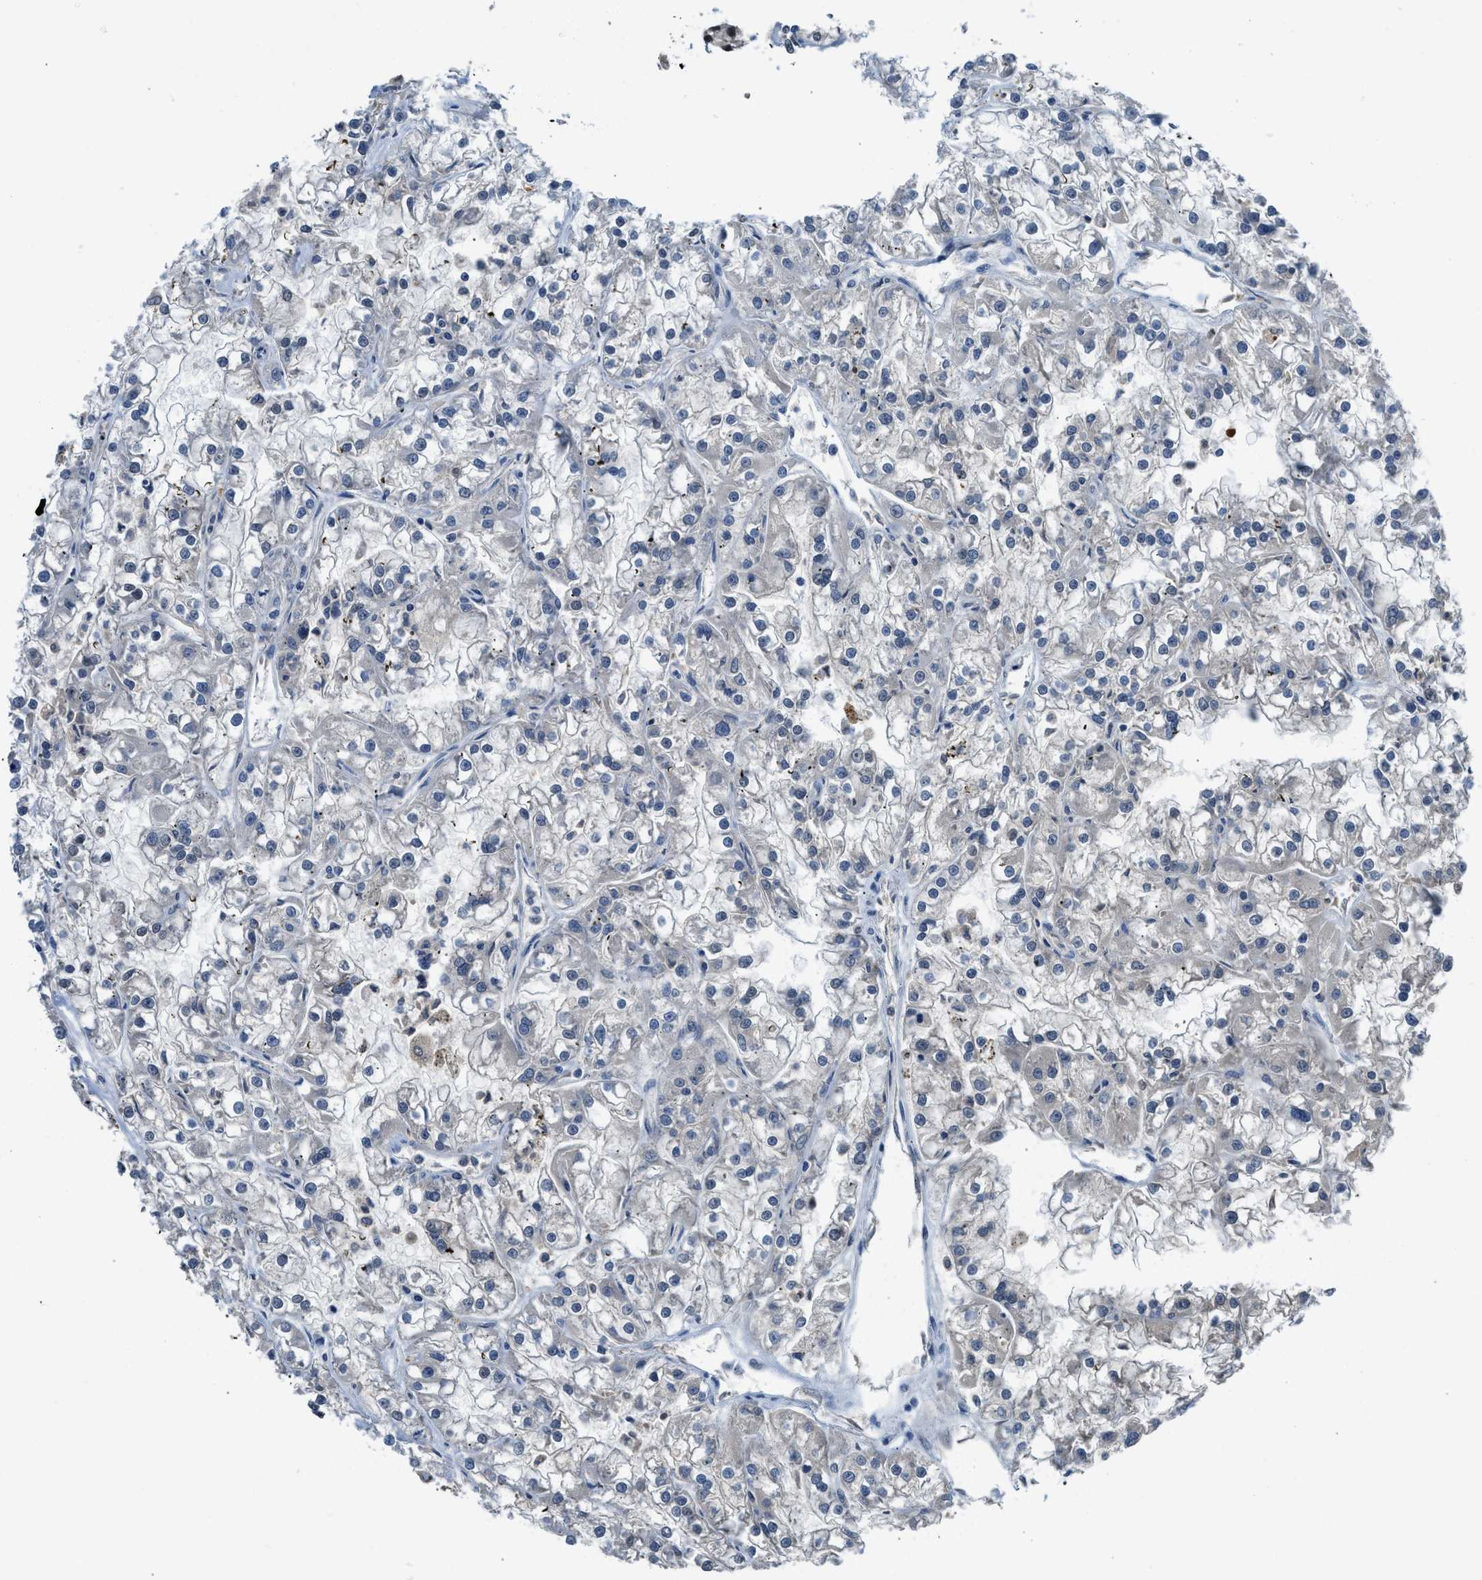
{"staining": {"intensity": "negative", "quantity": "none", "location": "none"}, "tissue": "renal cancer", "cell_type": "Tumor cells", "image_type": "cancer", "snomed": [{"axis": "morphology", "description": "Adenocarcinoma, NOS"}, {"axis": "topography", "description": "Kidney"}], "caption": "This micrograph is of renal adenocarcinoma stained with IHC to label a protein in brown with the nuclei are counter-stained blue. There is no staining in tumor cells.", "gene": "ALX1", "patient": {"sex": "female", "age": 52}}